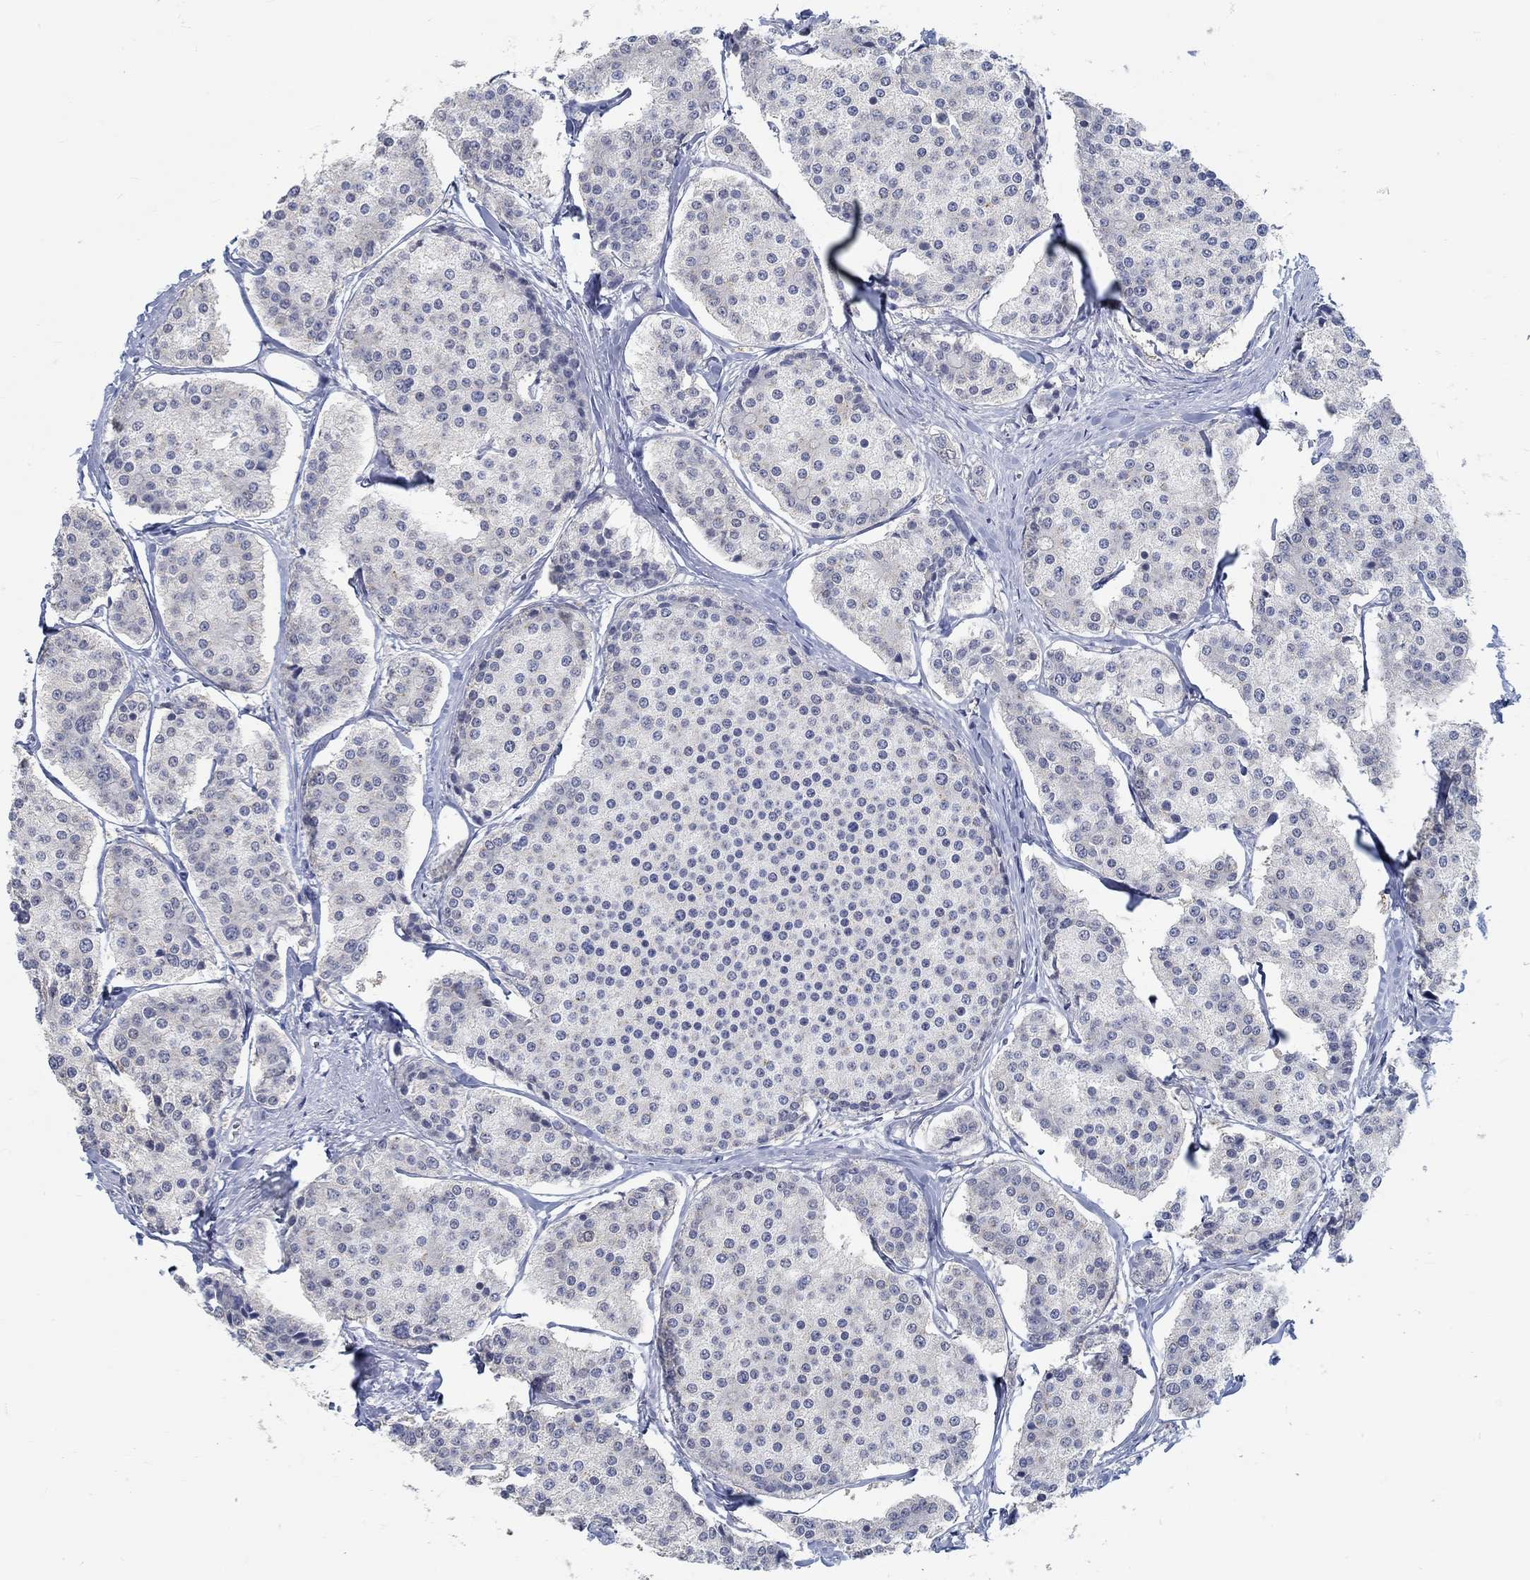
{"staining": {"intensity": "negative", "quantity": "none", "location": "none"}, "tissue": "carcinoid", "cell_type": "Tumor cells", "image_type": "cancer", "snomed": [{"axis": "morphology", "description": "Carcinoid, malignant, NOS"}, {"axis": "topography", "description": "Small intestine"}], "caption": "IHC histopathology image of neoplastic tissue: carcinoid (malignant) stained with DAB reveals no significant protein positivity in tumor cells.", "gene": "TEKT4", "patient": {"sex": "female", "age": 65}}